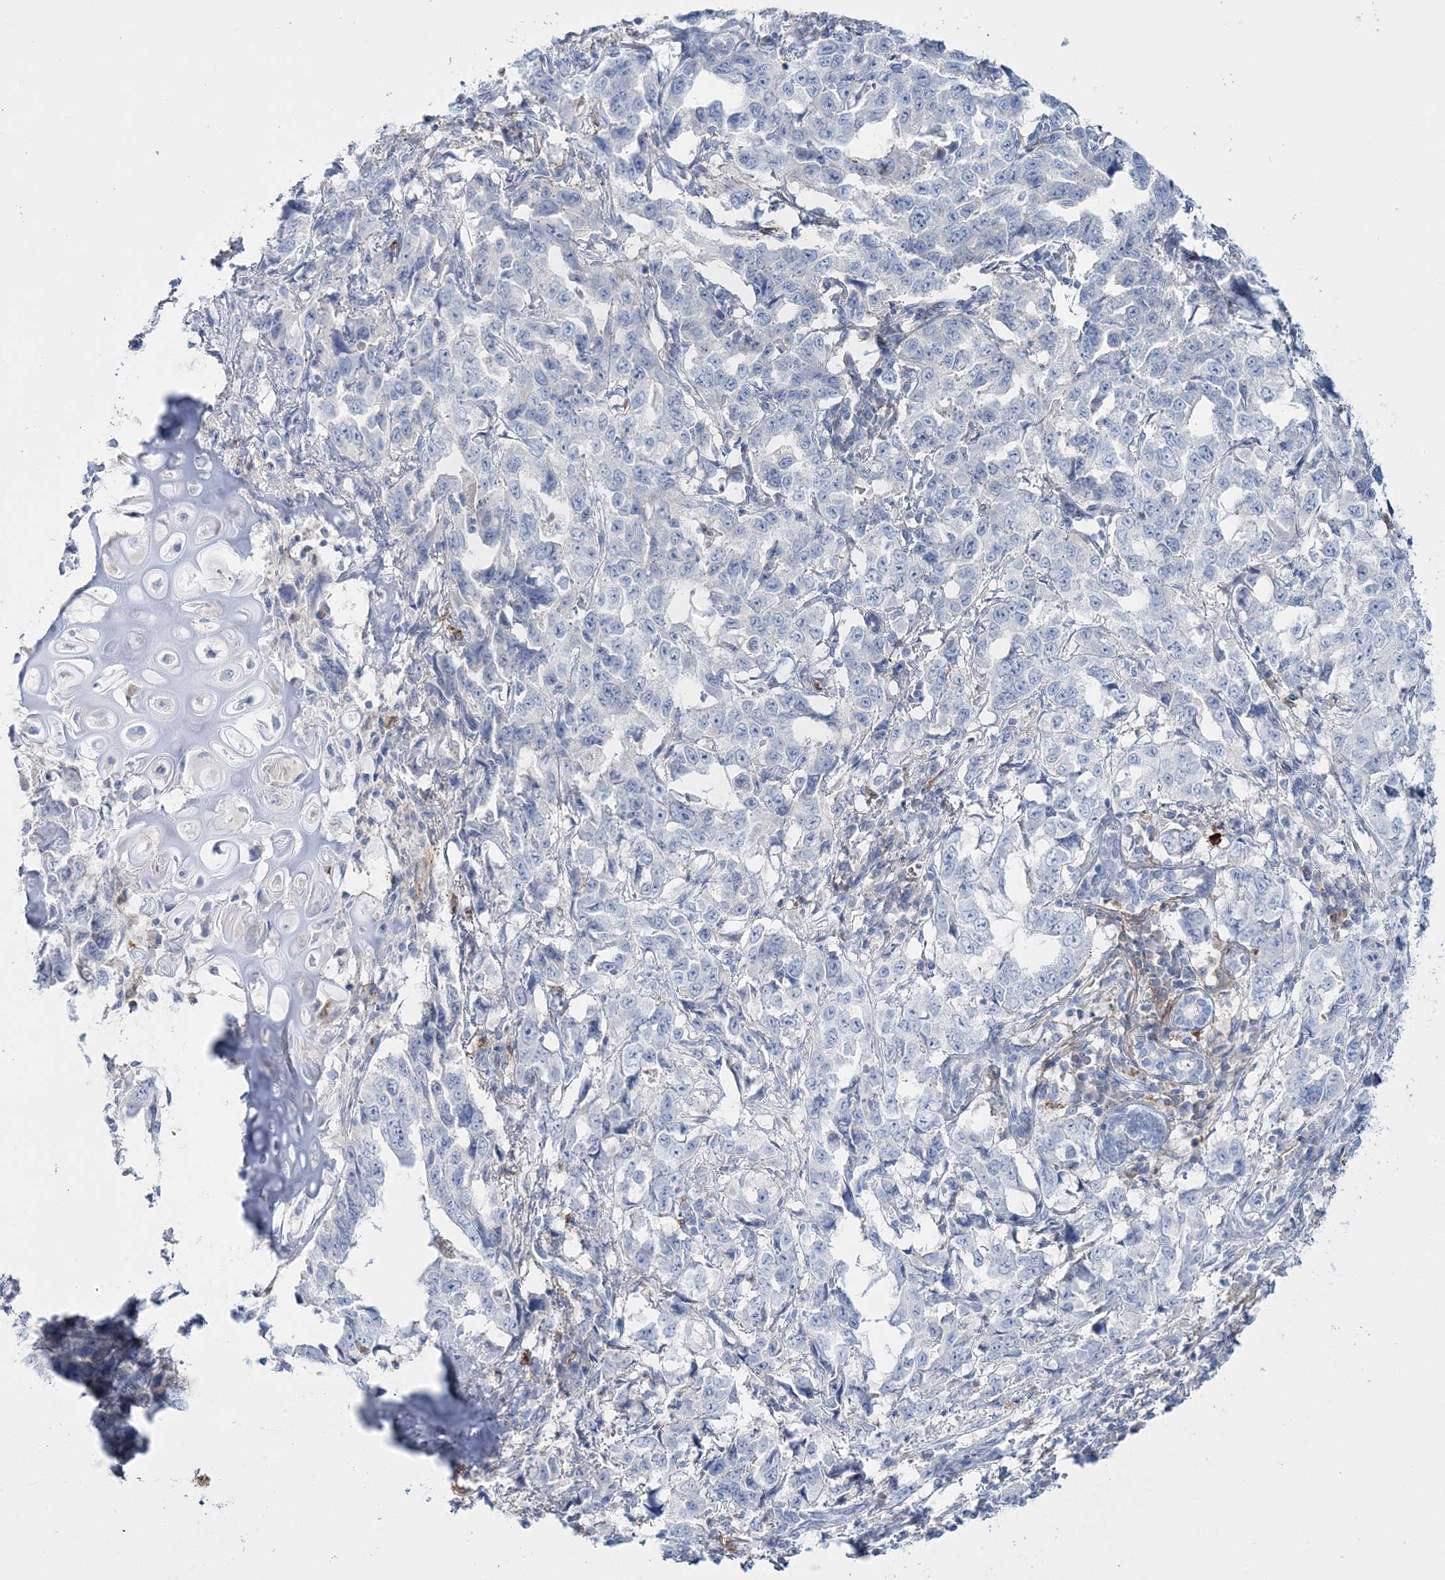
{"staining": {"intensity": "negative", "quantity": "none", "location": "none"}, "tissue": "lung cancer", "cell_type": "Tumor cells", "image_type": "cancer", "snomed": [{"axis": "morphology", "description": "Adenocarcinoma, NOS"}, {"axis": "topography", "description": "Lung"}], "caption": "Immunohistochemistry micrograph of neoplastic tissue: lung cancer stained with DAB (3,3'-diaminobenzidine) exhibits no significant protein staining in tumor cells. (Brightfield microscopy of DAB immunohistochemistry at high magnification).", "gene": "WDSUB1", "patient": {"sex": "female", "age": 51}}